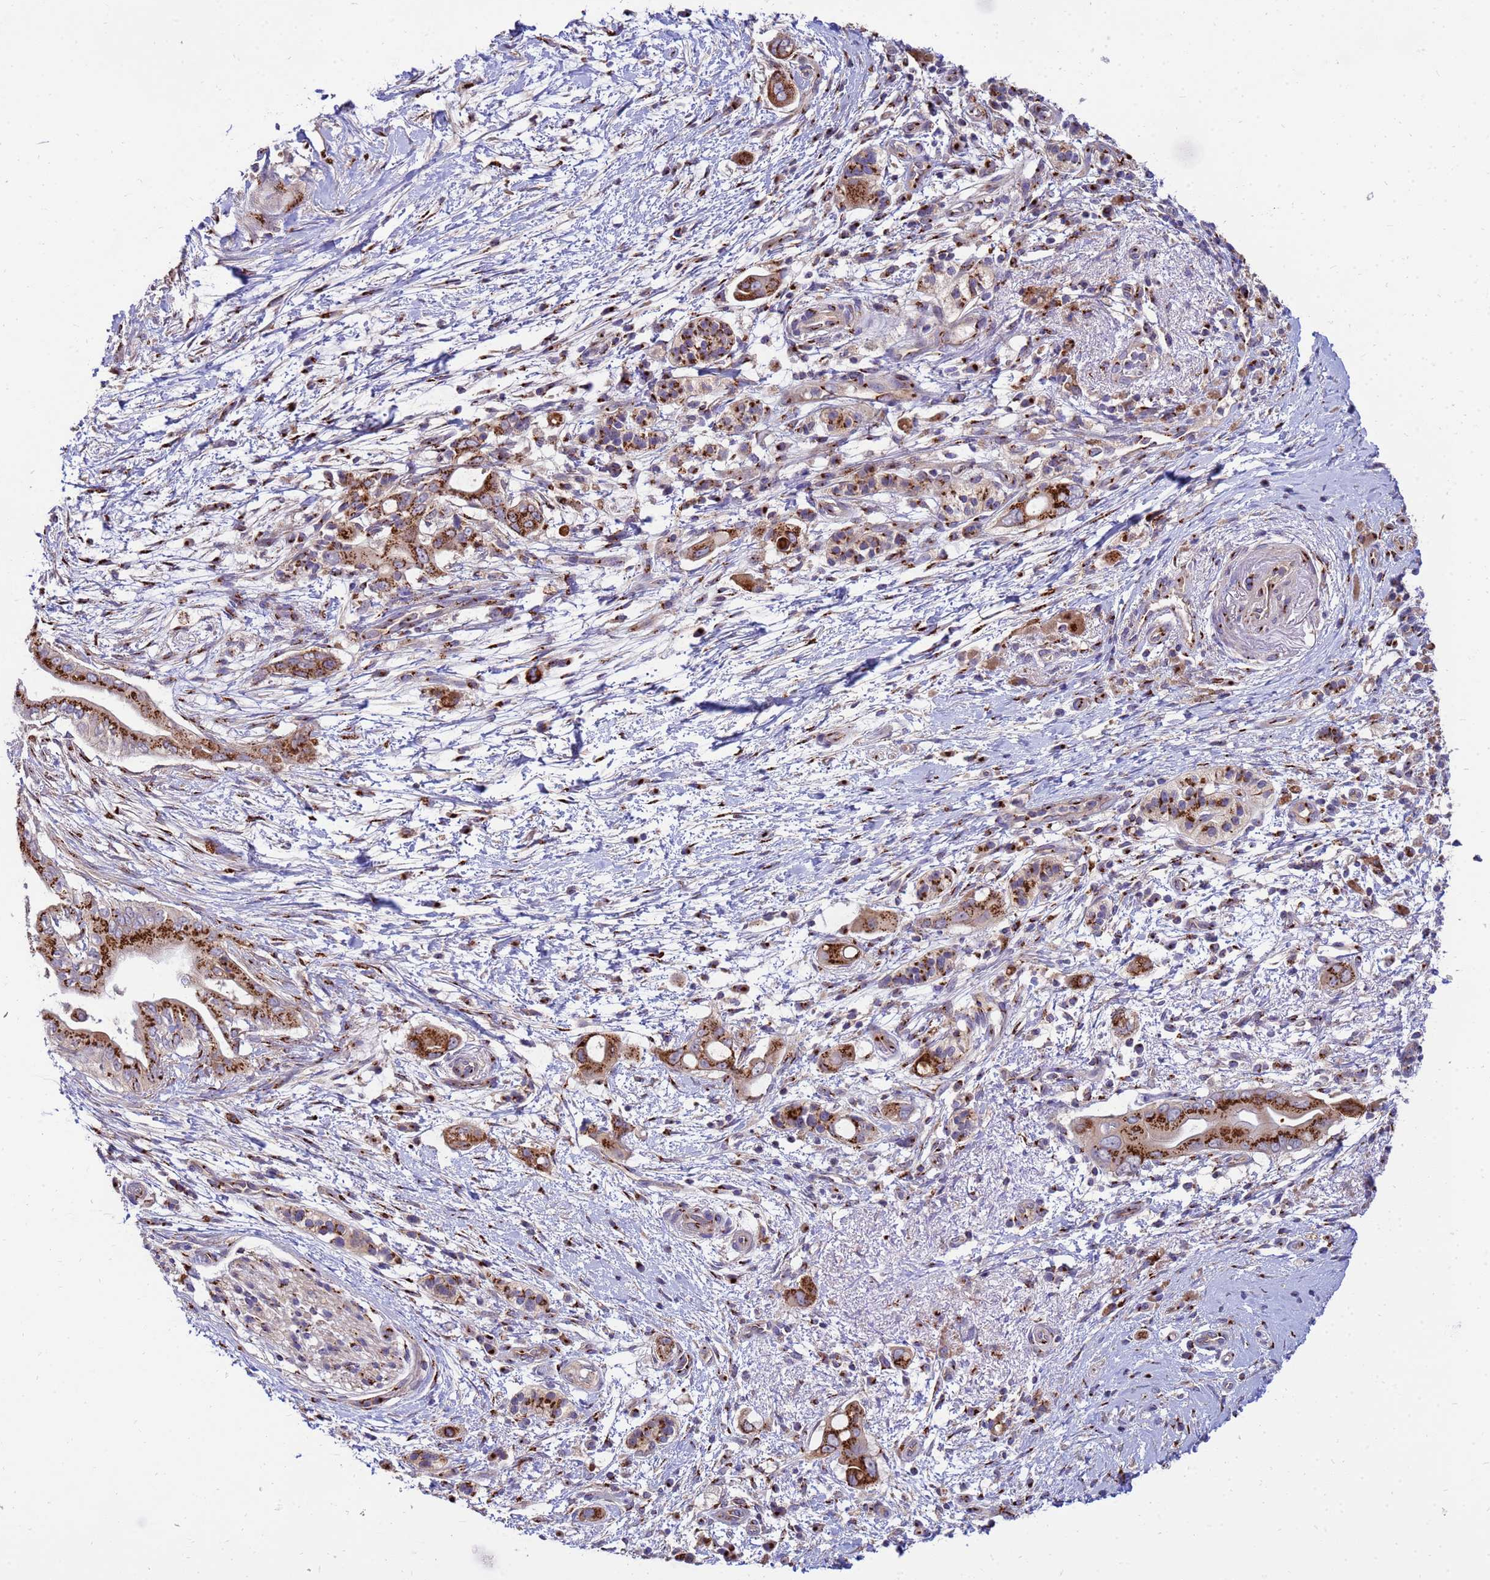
{"staining": {"intensity": "strong", "quantity": ">75%", "location": "cytoplasmic/membranous"}, "tissue": "pancreatic cancer", "cell_type": "Tumor cells", "image_type": "cancer", "snomed": [{"axis": "morphology", "description": "Adenocarcinoma, NOS"}, {"axis": "topography", "description": "Pancreas"}], "caption": "Pancreatic adenocarcinoma was stained to show a protein in brown. There is high levels of strong cytoplasmic/membranous positivity in about >75% of tumor cells.", "gene": "HPS3", "patient": {"sex": "male", "age": 71}}